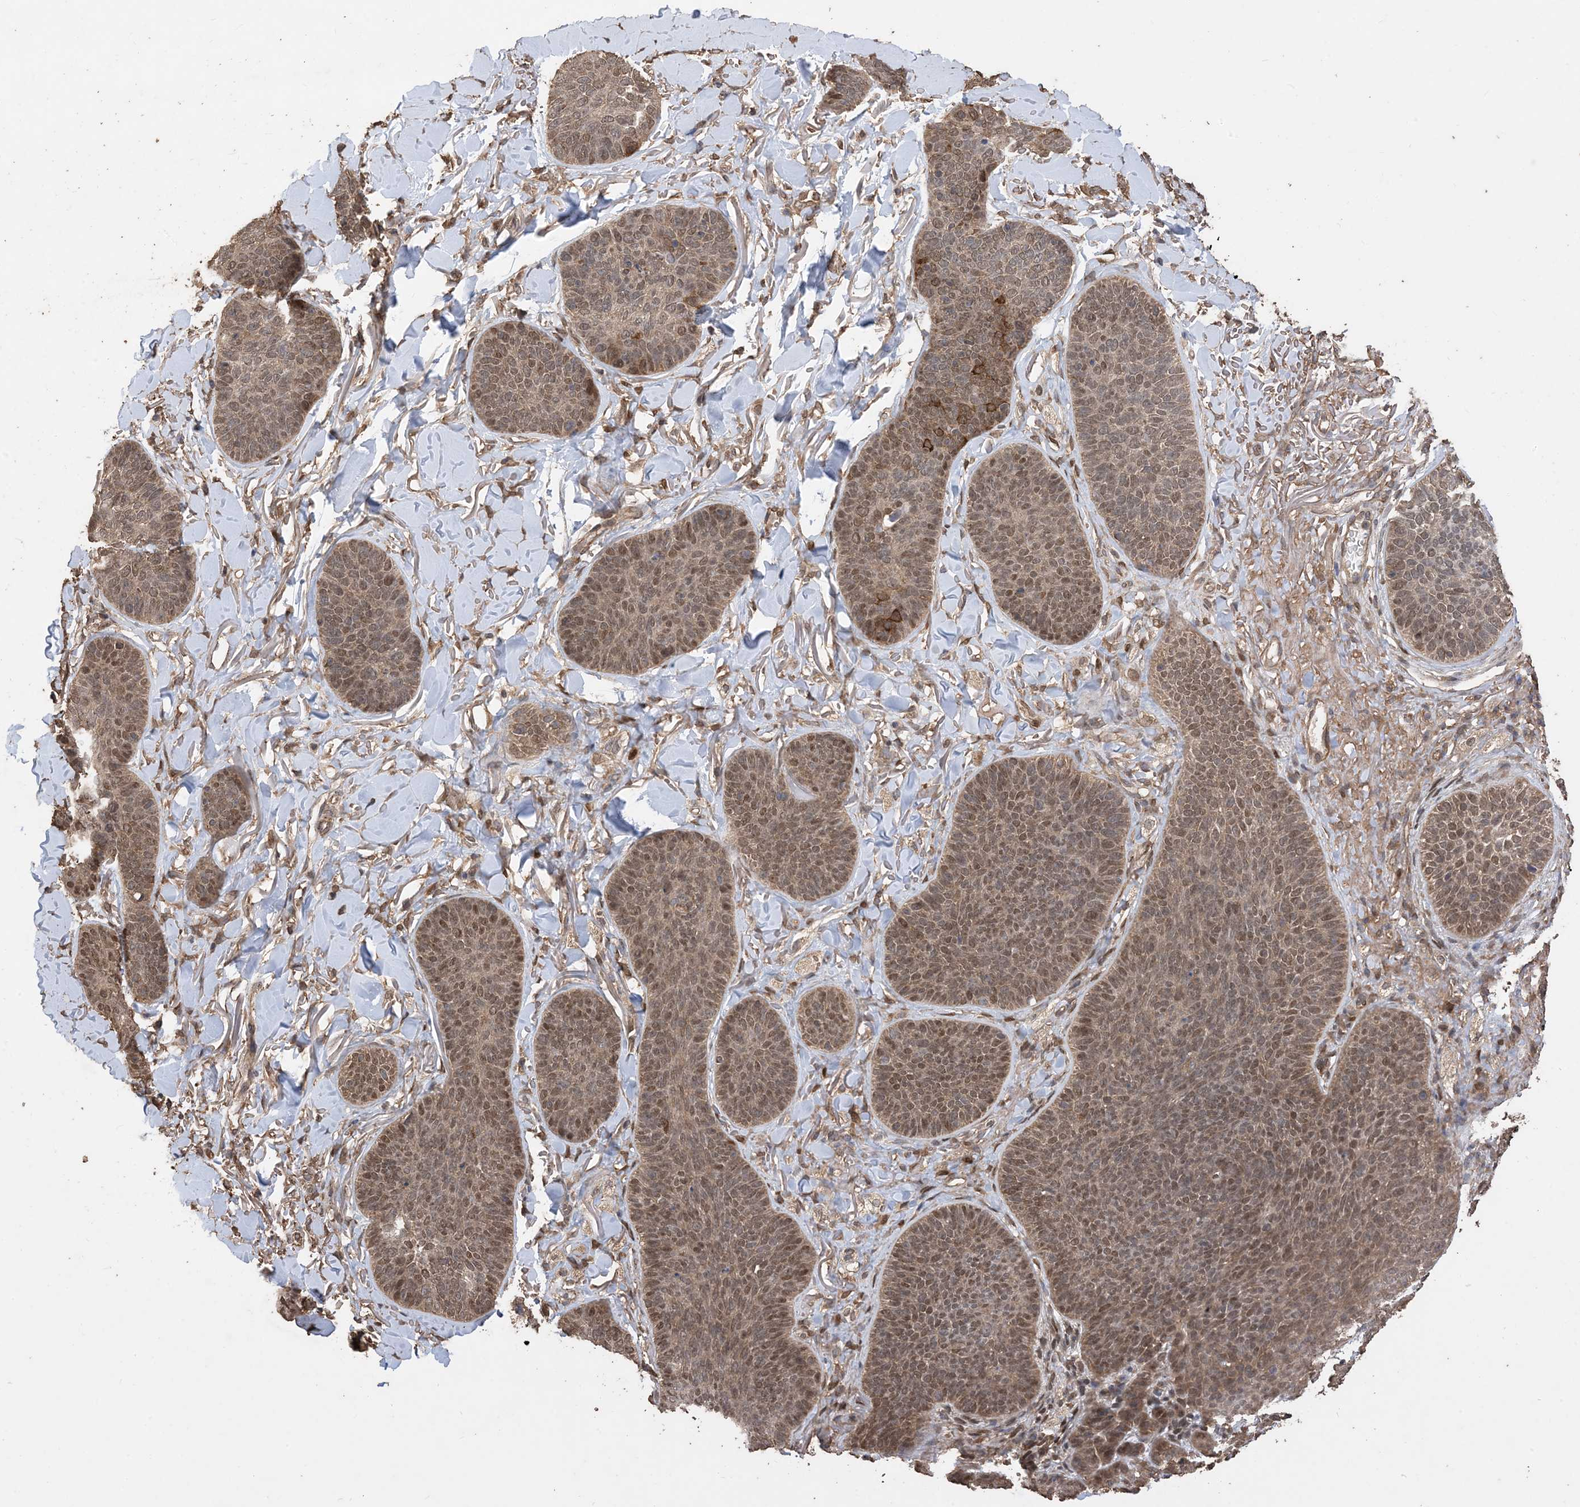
{"staining": {"intensity": "moderate", "quantity": ">75%", "location": "cytoplasmic/membranous,nuclear"}, "tissue": "skin cancer", "cell_type": "Tumor cells", "image_type": "cancer", "snomed": [{"axis": "morphology", "description": "Basal cell carcinoma"}, {"axis": "topography", "description": "Skin"}], "caption": "Skin cancer was stained to show a protein in brown. There is medium levels of moderate cytoplasmic/membranous and nuclear expression in approximately >75% of tumor cells.", "gene": "ZKSCAN5", "patient": {"sex": "male", "age": 85}}